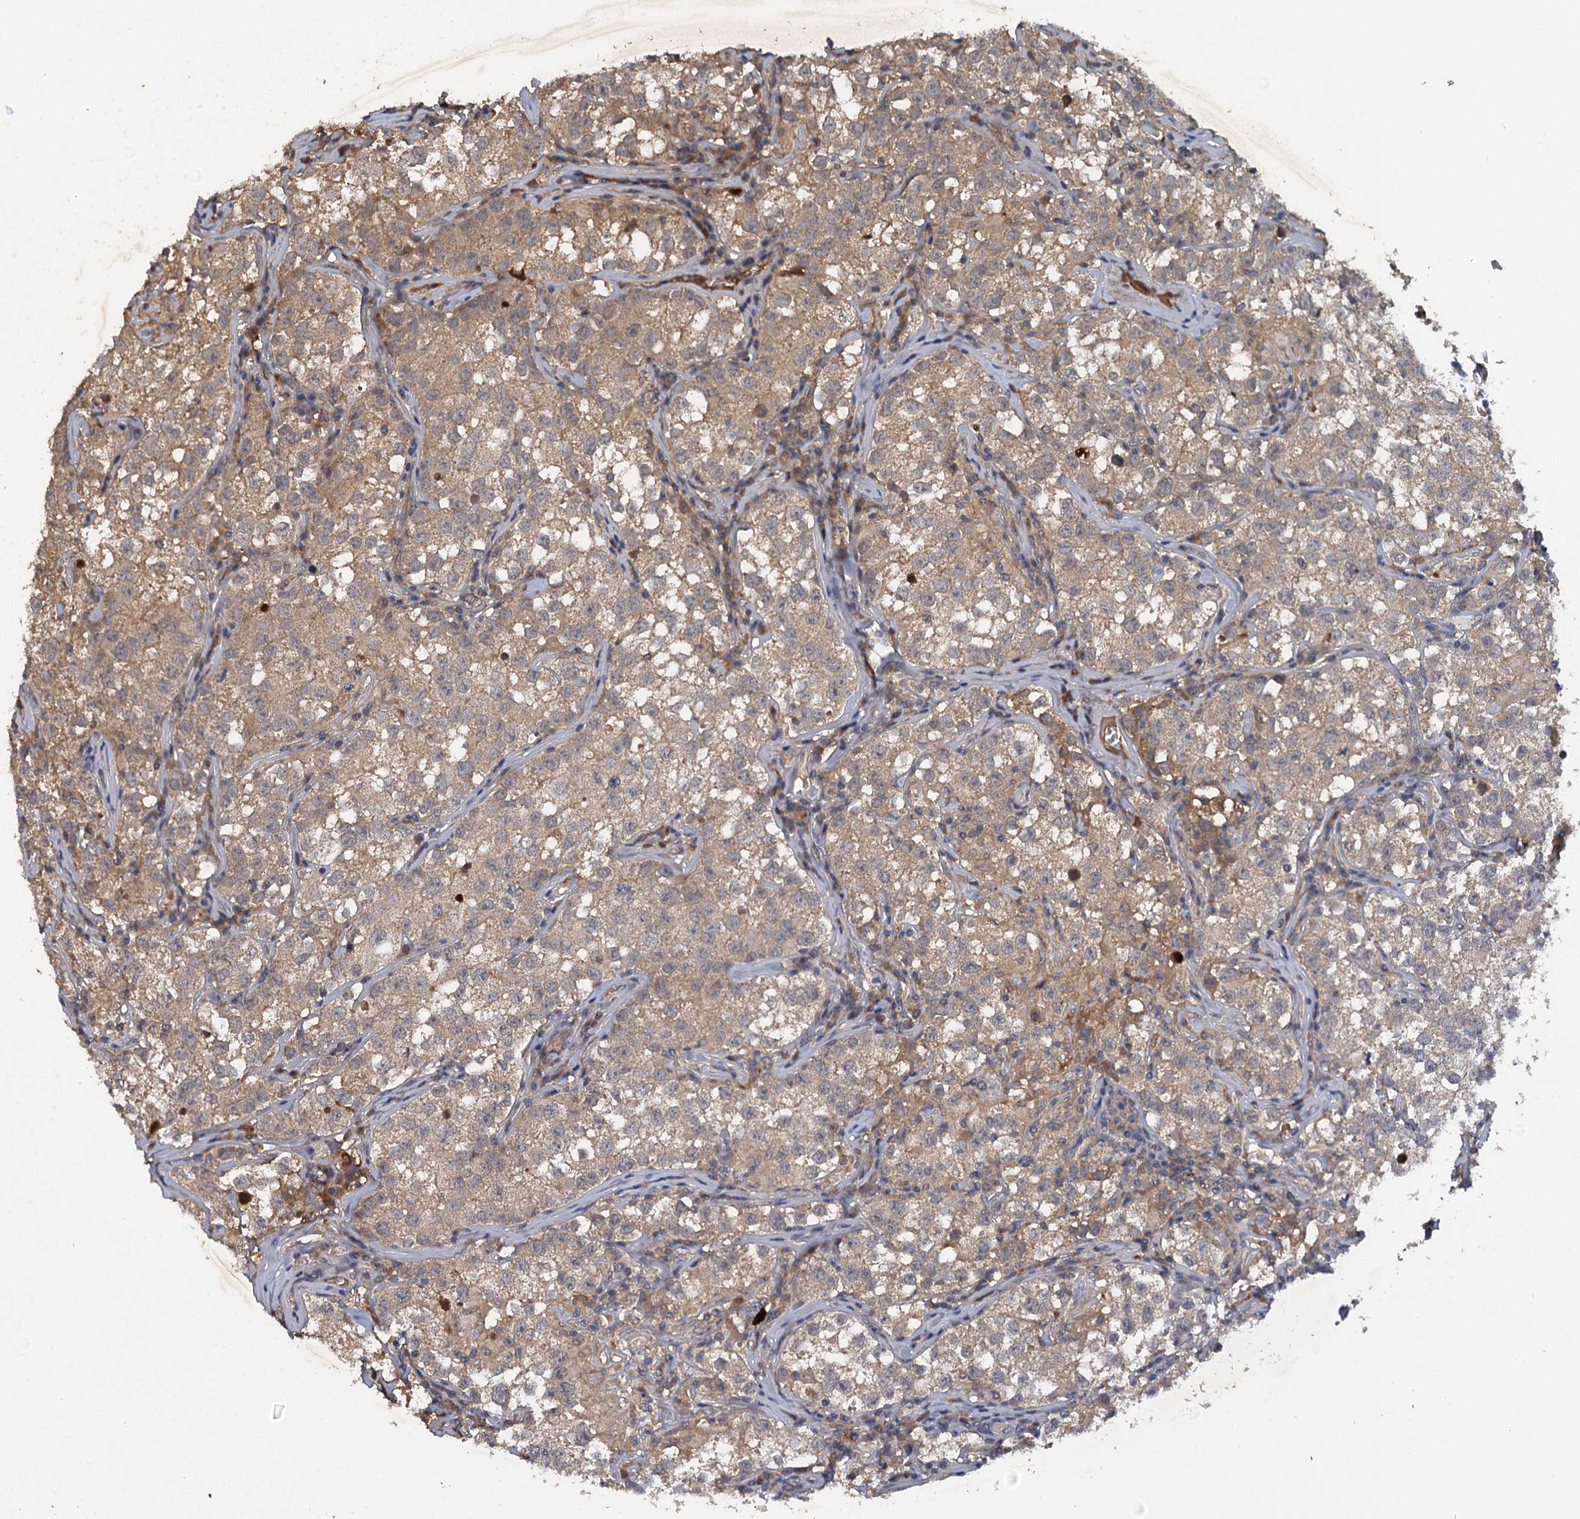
{"staining": {"intensity": "weak", "quantity": ">75%", "location": "cytoplasmic/membranous"}, "tissue": "testis cancer", "cell_type": "Tumor cells", "image_type": "cancer", "snomed": [{"axis": "morphology", "description": "Seminoma, NOS"}, {"axis": "morphology", "description": "Carcinoma, Embryonal, NOS"}, {"axis": "topography", "description": "Testis"}], "caption": "Immunohistochemistry (IHC) (DAB (3,3'-diaminobenzidine)) staining of testis embryonal carcinoma demonstrates weak cytoplasmic/membranous protein expression in approximately >75% of tumor cells. The staining was performed using DAB to visualize the protein expression in brown, while the nuclei were stained in blue with hematoxylin (Magnification: 20x).", "gene": "HAPLN3", "patient": {"sex": "male", "age": 43}}